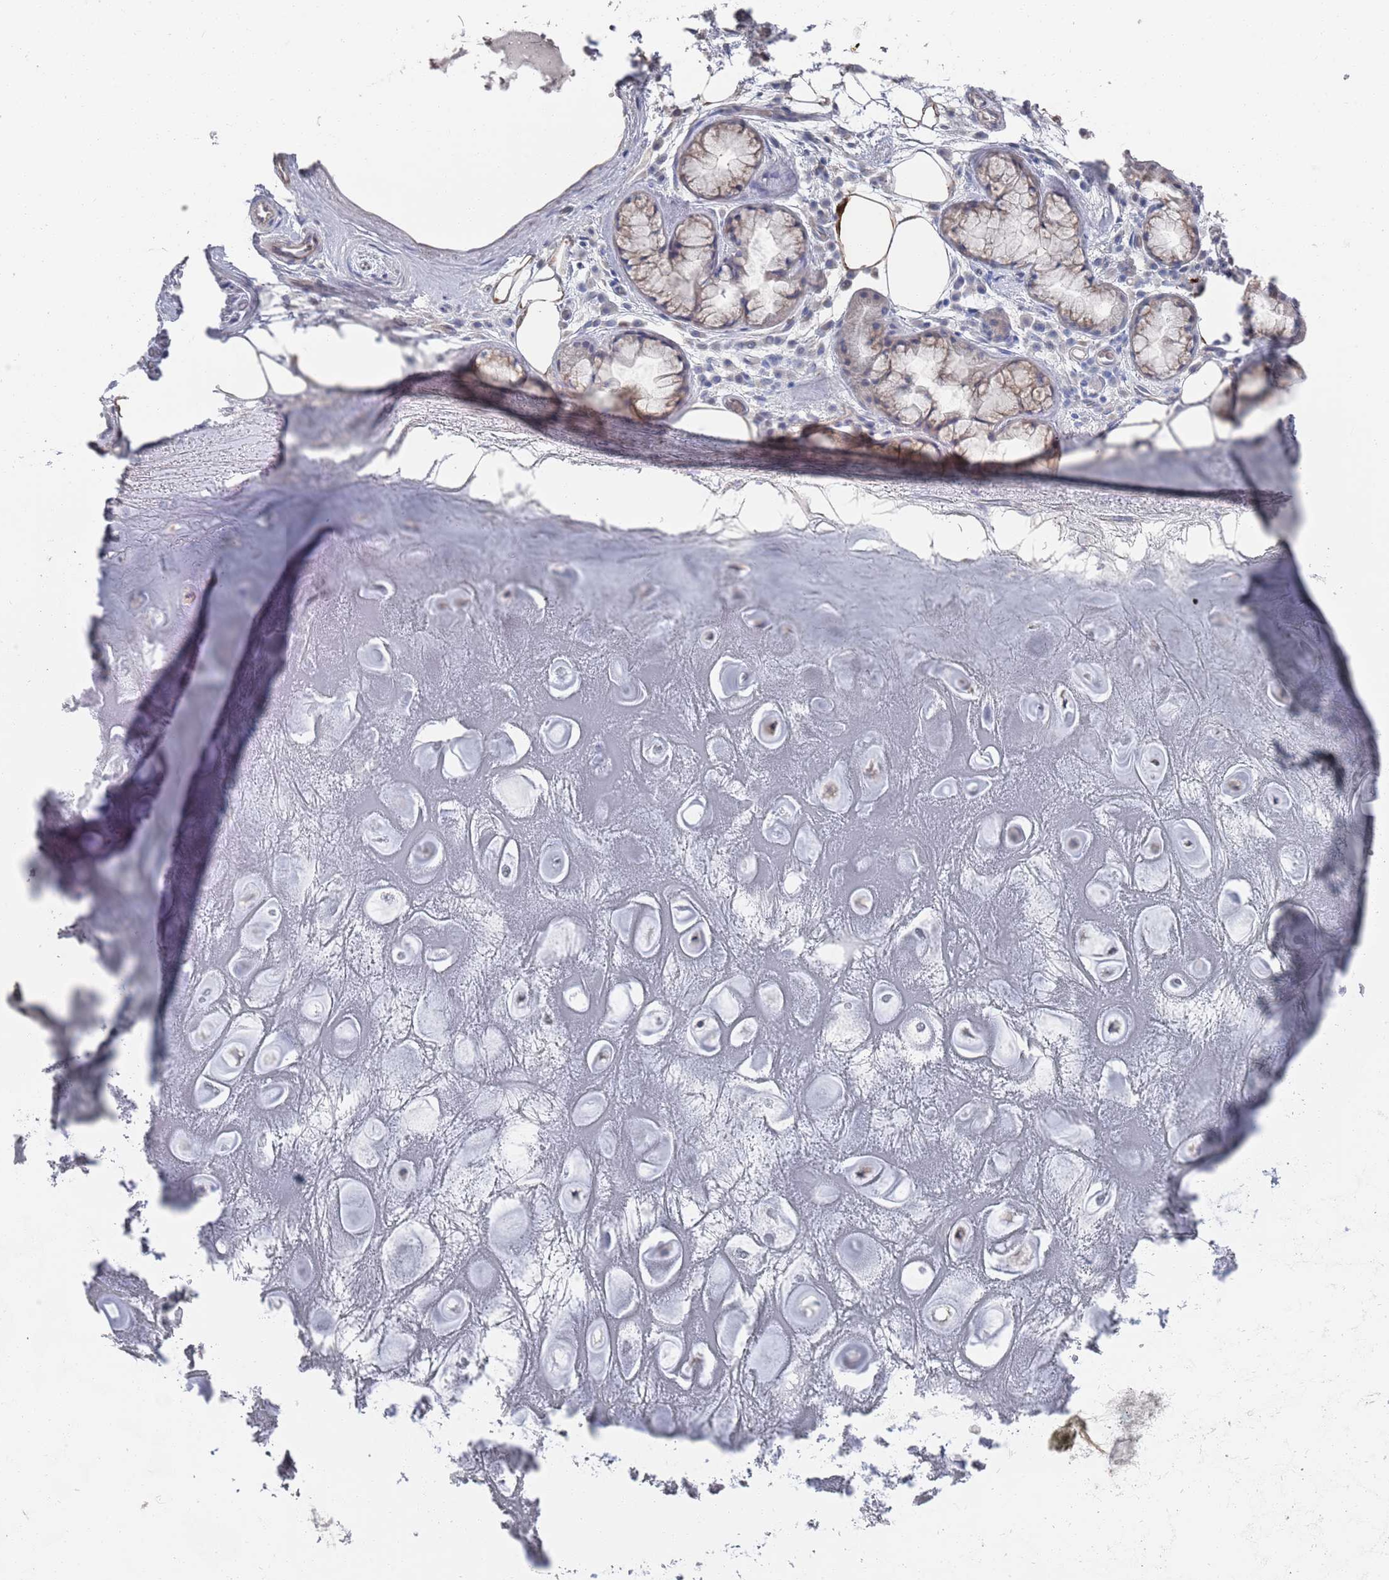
{"staining": {"intensity": "moderate", "quantity": "25%-75%", "location": "cytoplasmic/membranous"}, "tissue": "adipose tissue", "cell_type": "Adipocytes", "image_type": "normal", "snomed": [{"axis": "morphology", "description": "Normal tissue, NOS"}, {"axis": "topography", "description": "Cartilage tissue"}], "caption": "Protein staining of benign adipose tissue demonstrates moderate cytoplasmic/membranous positivity in about 25%-75% of adipocytes.", "gene": "TMCO3", "patient": {"sex": "male", "age": 81}}